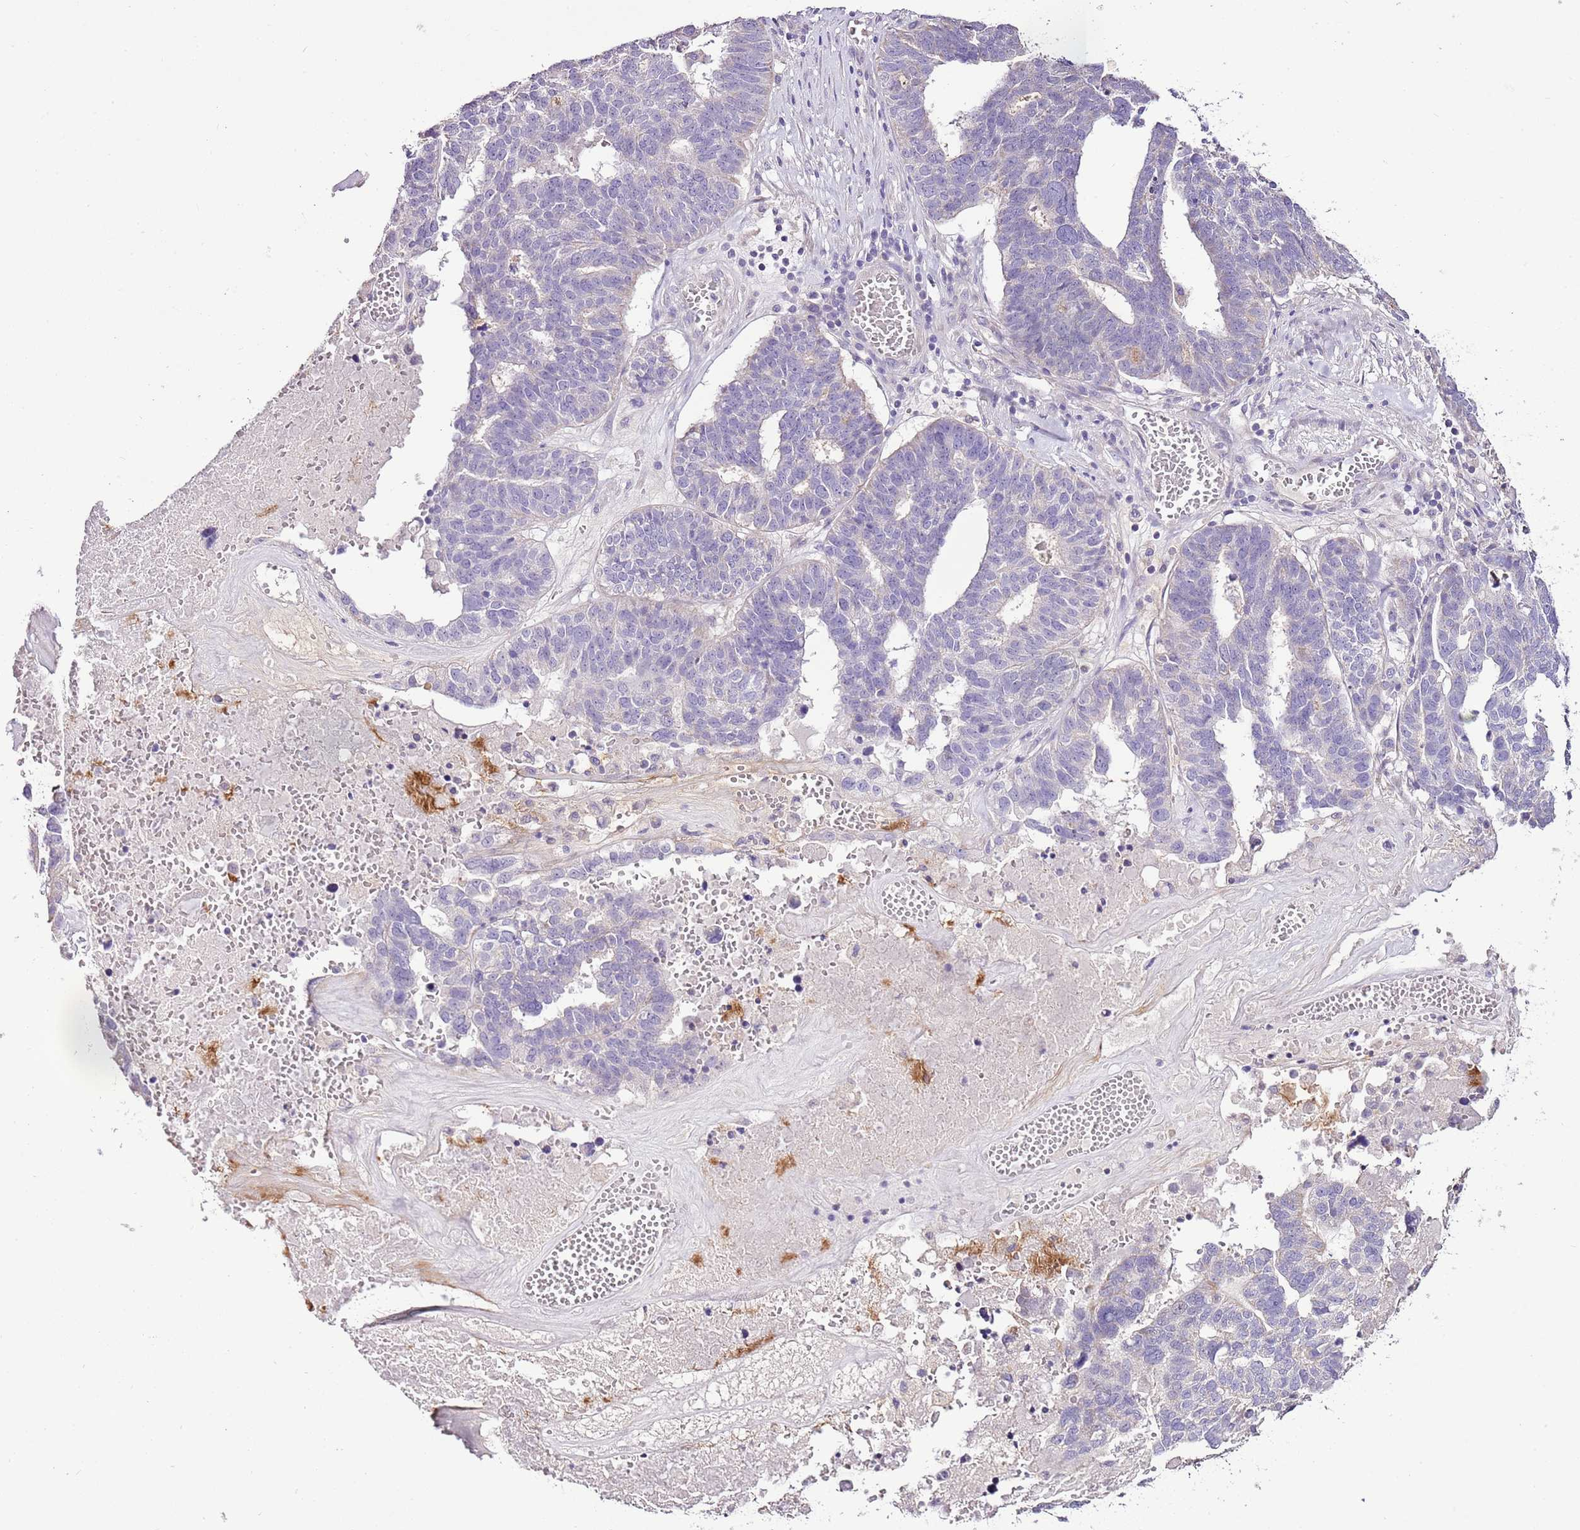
{"staining": {"intensity": "negative", "quantity": "none", "location": "none"}, "tissue": "ovarian cancer", "cell_type": "Tumor cells", "image_type": "cancer", "snomed": [{"axis": "morphology", "description": "Cystadenocarcinoma, serous, NOS"}, {"axis": "topography", "description": "Ovary"}], "caption": "An image of human ovarian cancer is negative for staining in tumor cells.", "gene": "CMKLR1", "patient": {"sex": "female", "age": 59}}